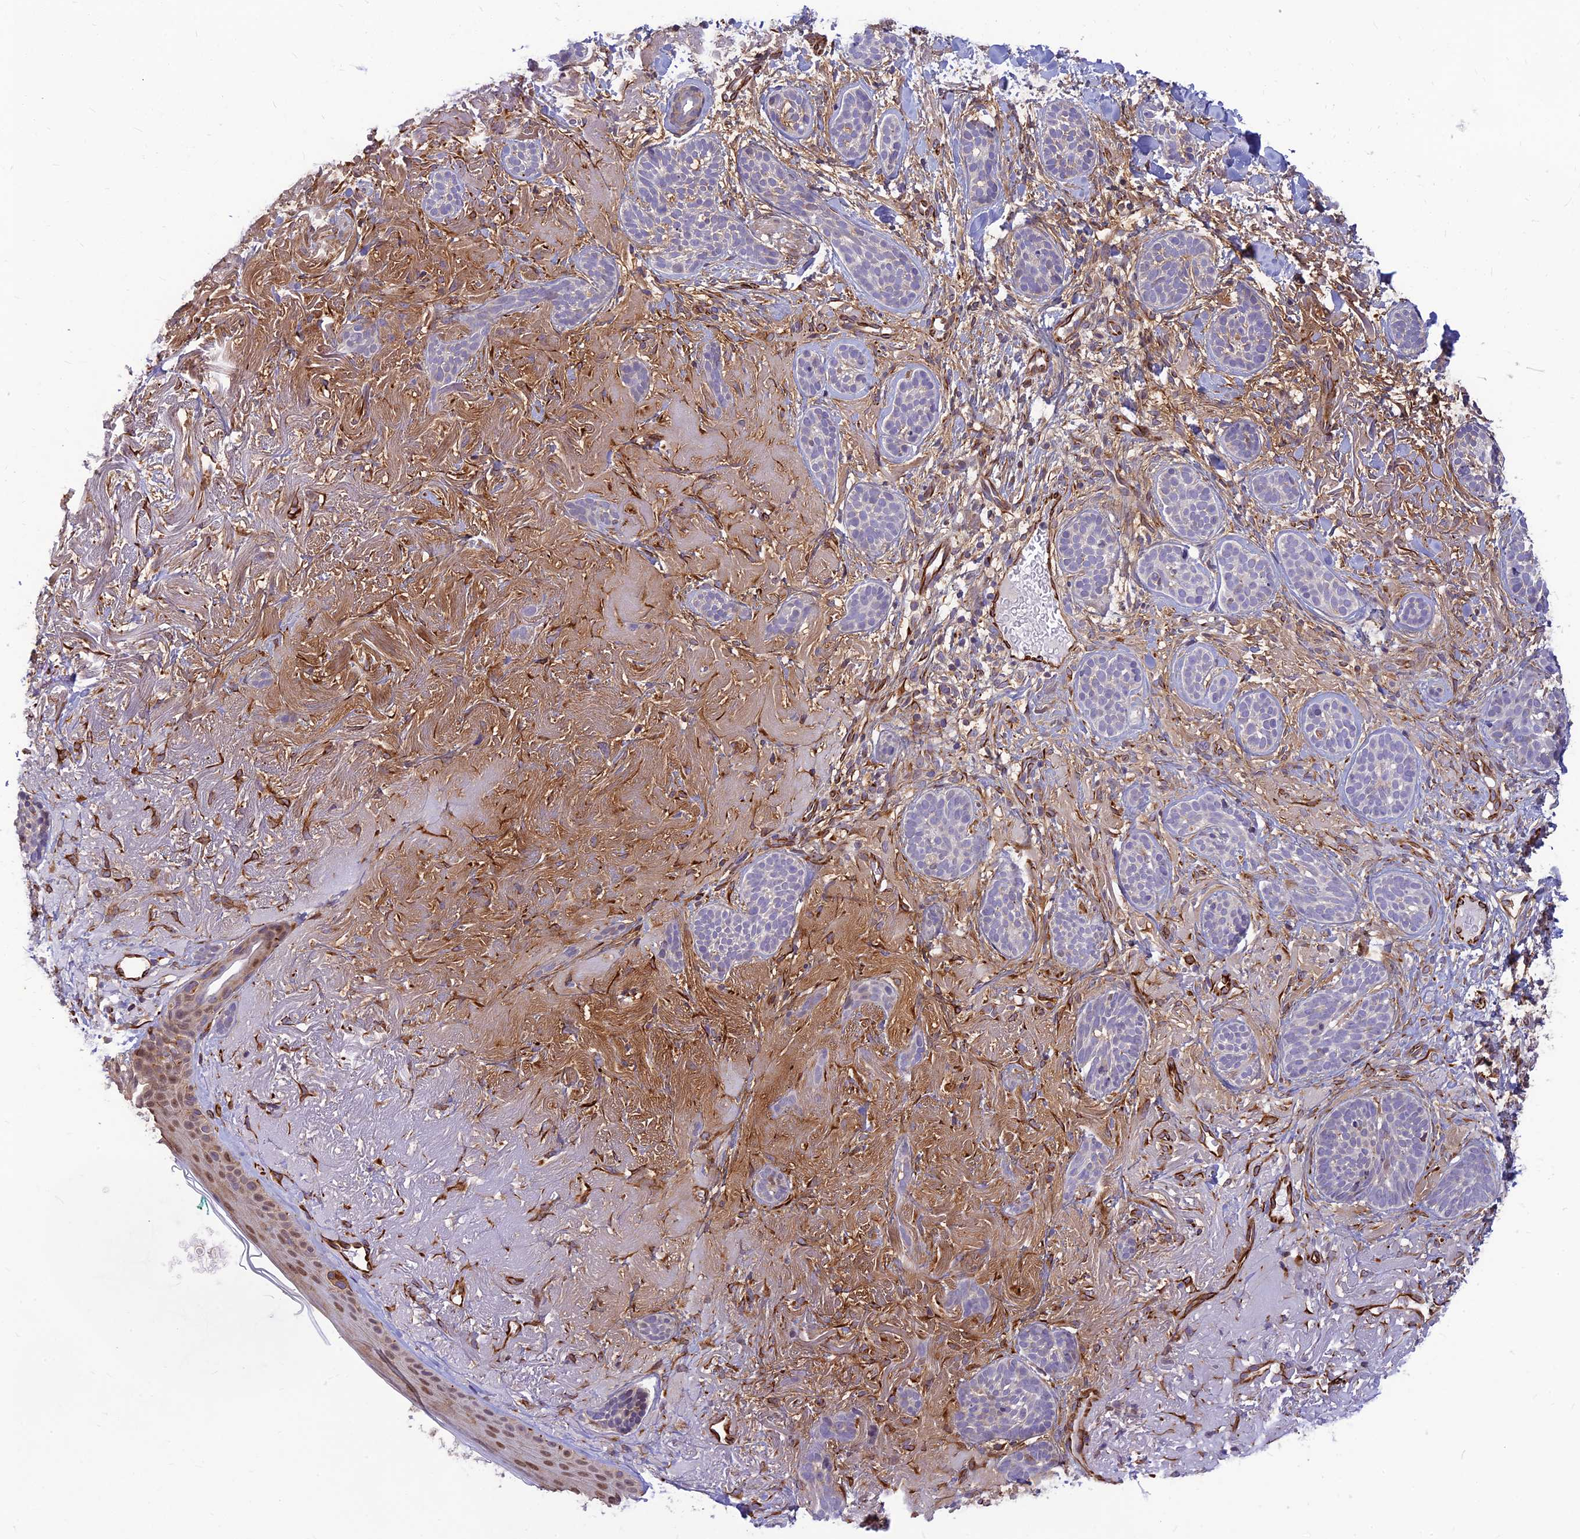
{"staining": {"intensity": "negative", "quantity": "none", "location": "none"}, "tissue": "skin cancer", "cell_type": "Tumor cells", "image_type": "cancer", "snomed": [{"axis": "morphology", "description": "Basal cell carcinoma"}, {"axis": "topography", "description": "Skin"}], "caption": "This is a photomicrograph of immunohistochemistry (IHC) staining of skin basal cell carcinoma, which shows no staining in tumor cells.", "gene": "ST8SIA5", "patient": {"sex": "male", "age": 71}}